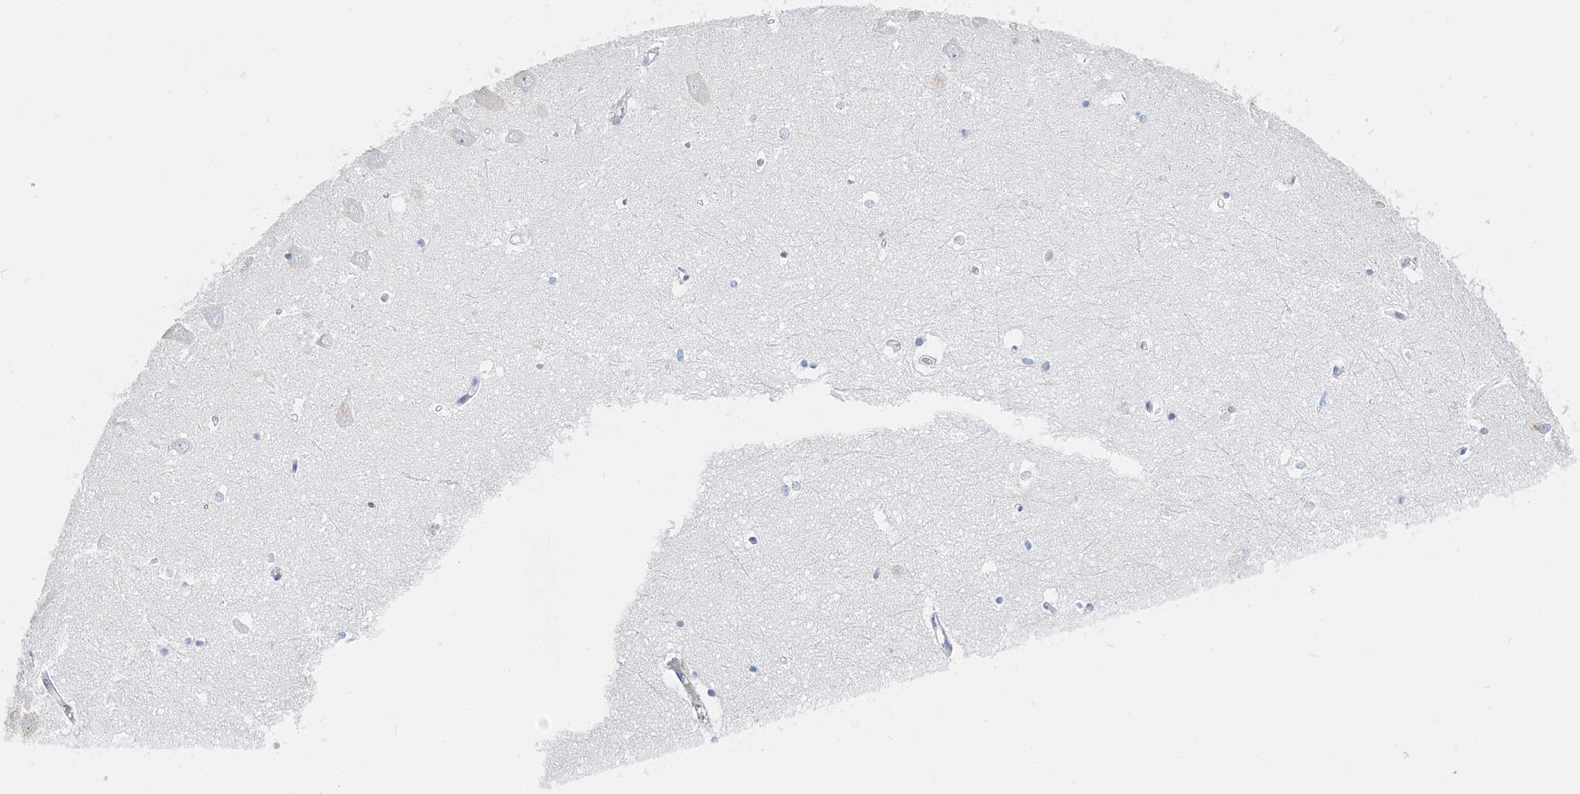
{"staining": {"intensity": "negative", "quantity": "none", "location": "none"}, "tissue": "hippocampus", "cell_type": "Glial cells", "image_type": "normal", "snomed": [{"axis": "morphology", "description": "Normal tissue, NOS"}, {"axis": "topography", "description": "Hippocampus"}], "caption": "Hippocampus stained for a protein using immunohistochemistry (IHC) displays no staining glial cells.", "gene": "TSPYL6", "patient": {"sex": "male", "age": 70}}